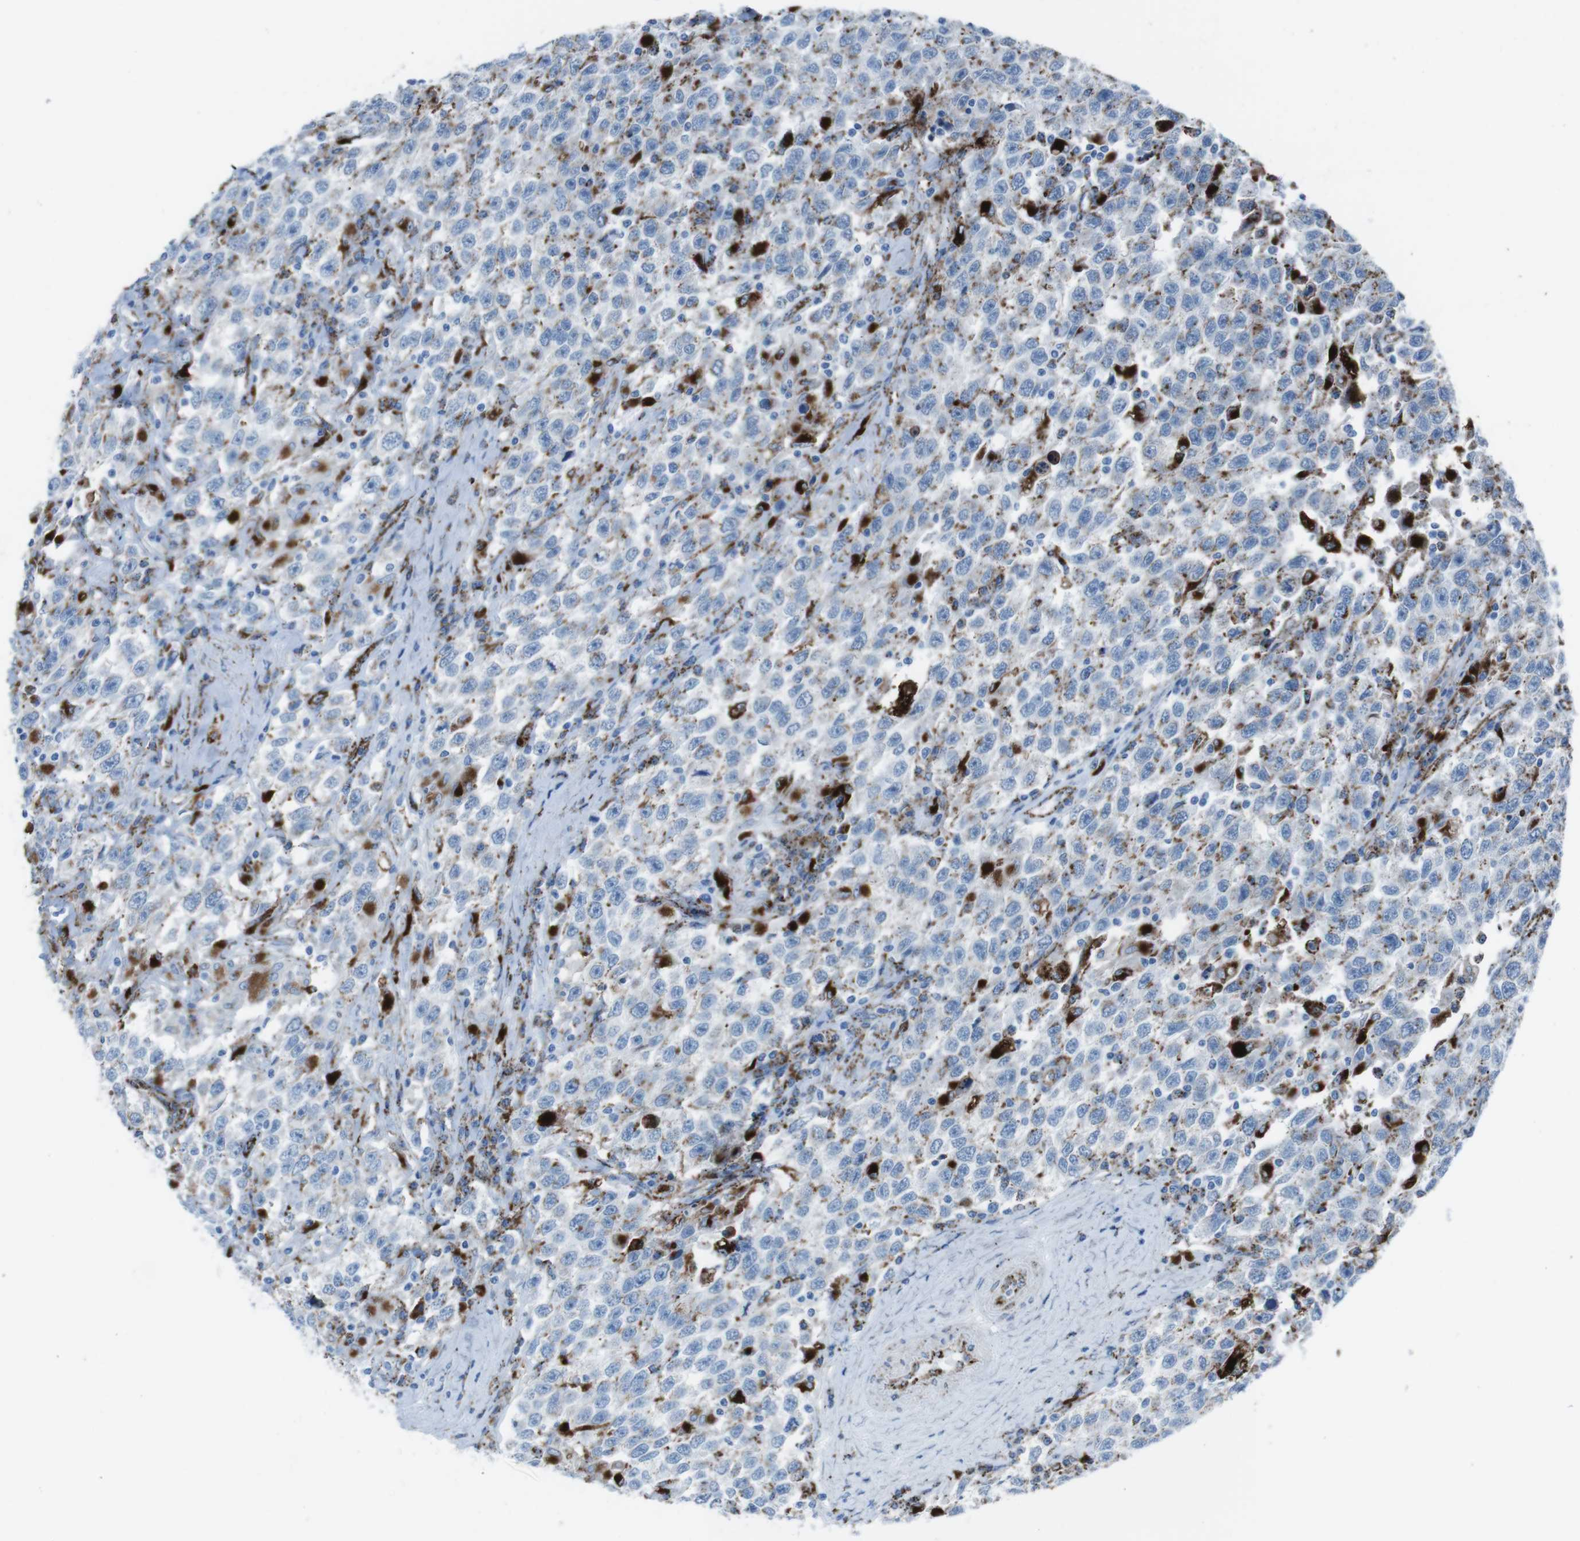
{"staining": {"intensity": "moderate", "quantity": "<25%", "location": "cytoplasmic/membranous"}, "tissue": "testis cancer", "cell_type": "Tumor cells", "image_type": "cancer", "snomed": [{"axis": "morphology", "description": "Seminoma, NOS"}, {"axis": "topography", "description": "Testis"}], "caption": "This is an image of immunohistochemistry (IHC) staining of seminoma (testis), which shows moderate positivity in the cytoplasmic/membranous of tumor cells.", "gene": "SCARB2", "patient": {"sex": "male", "age": 41}}